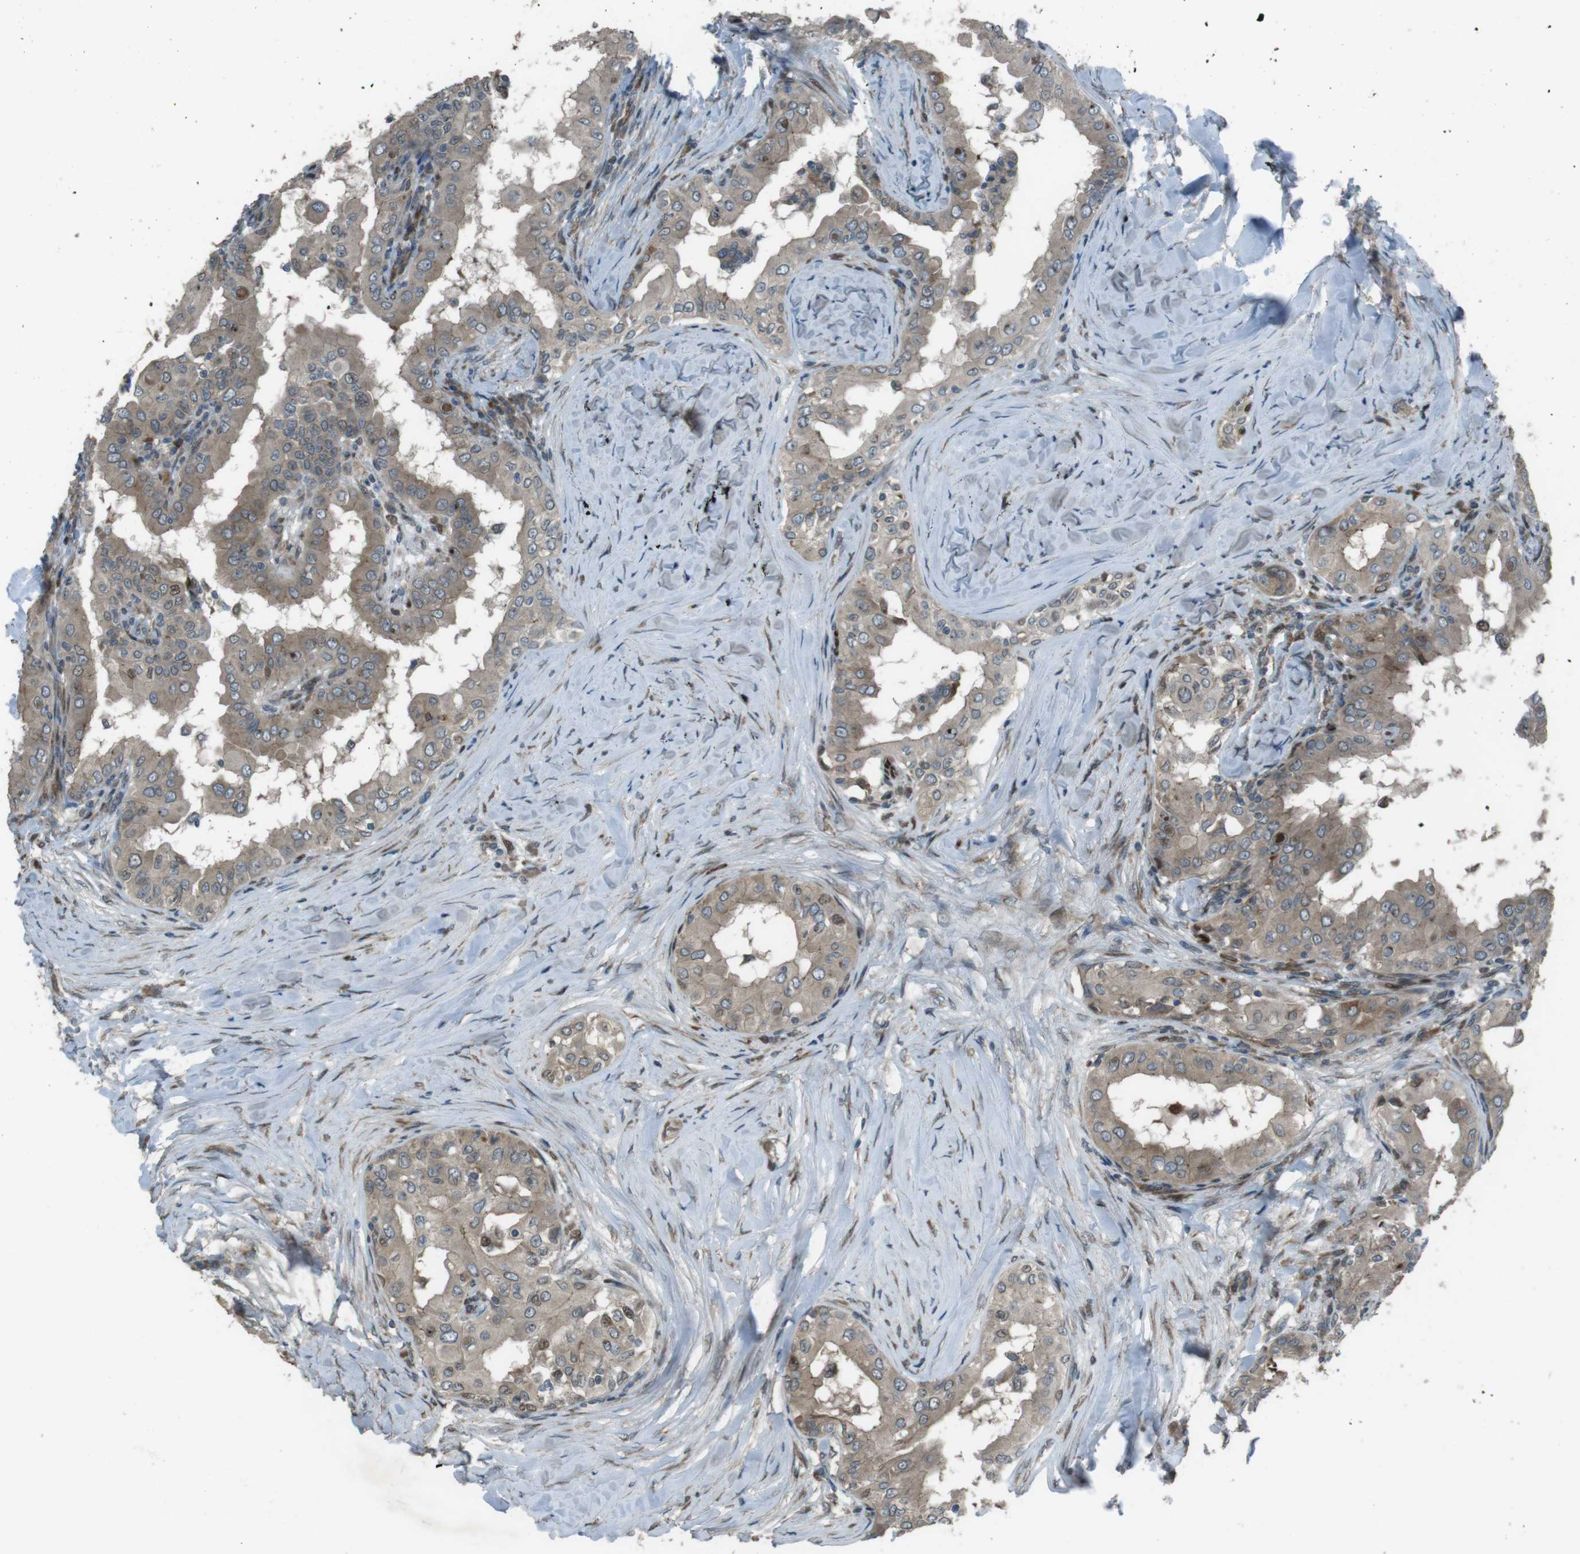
{"staining": {"intensity": "moderate", "quantity": "25%-75%", "location": "cytoplasmic/membranous"}, "tissue": "thyroid cancer", "cell_type": "Tumor cells", "image_type": "cancer", "snomed": [{"axis": "morphology", "description": "Papillary adenocarcinoma, NOS"}, {"axis": "topography", "description": "Thyroid gland"}], "caption": "Human thyroid cancer stained with a protein marker demonstrates moderate staining in tumor cells.", "gene": "ZNF330", "patient": {"sex": "male", "age": 33}}